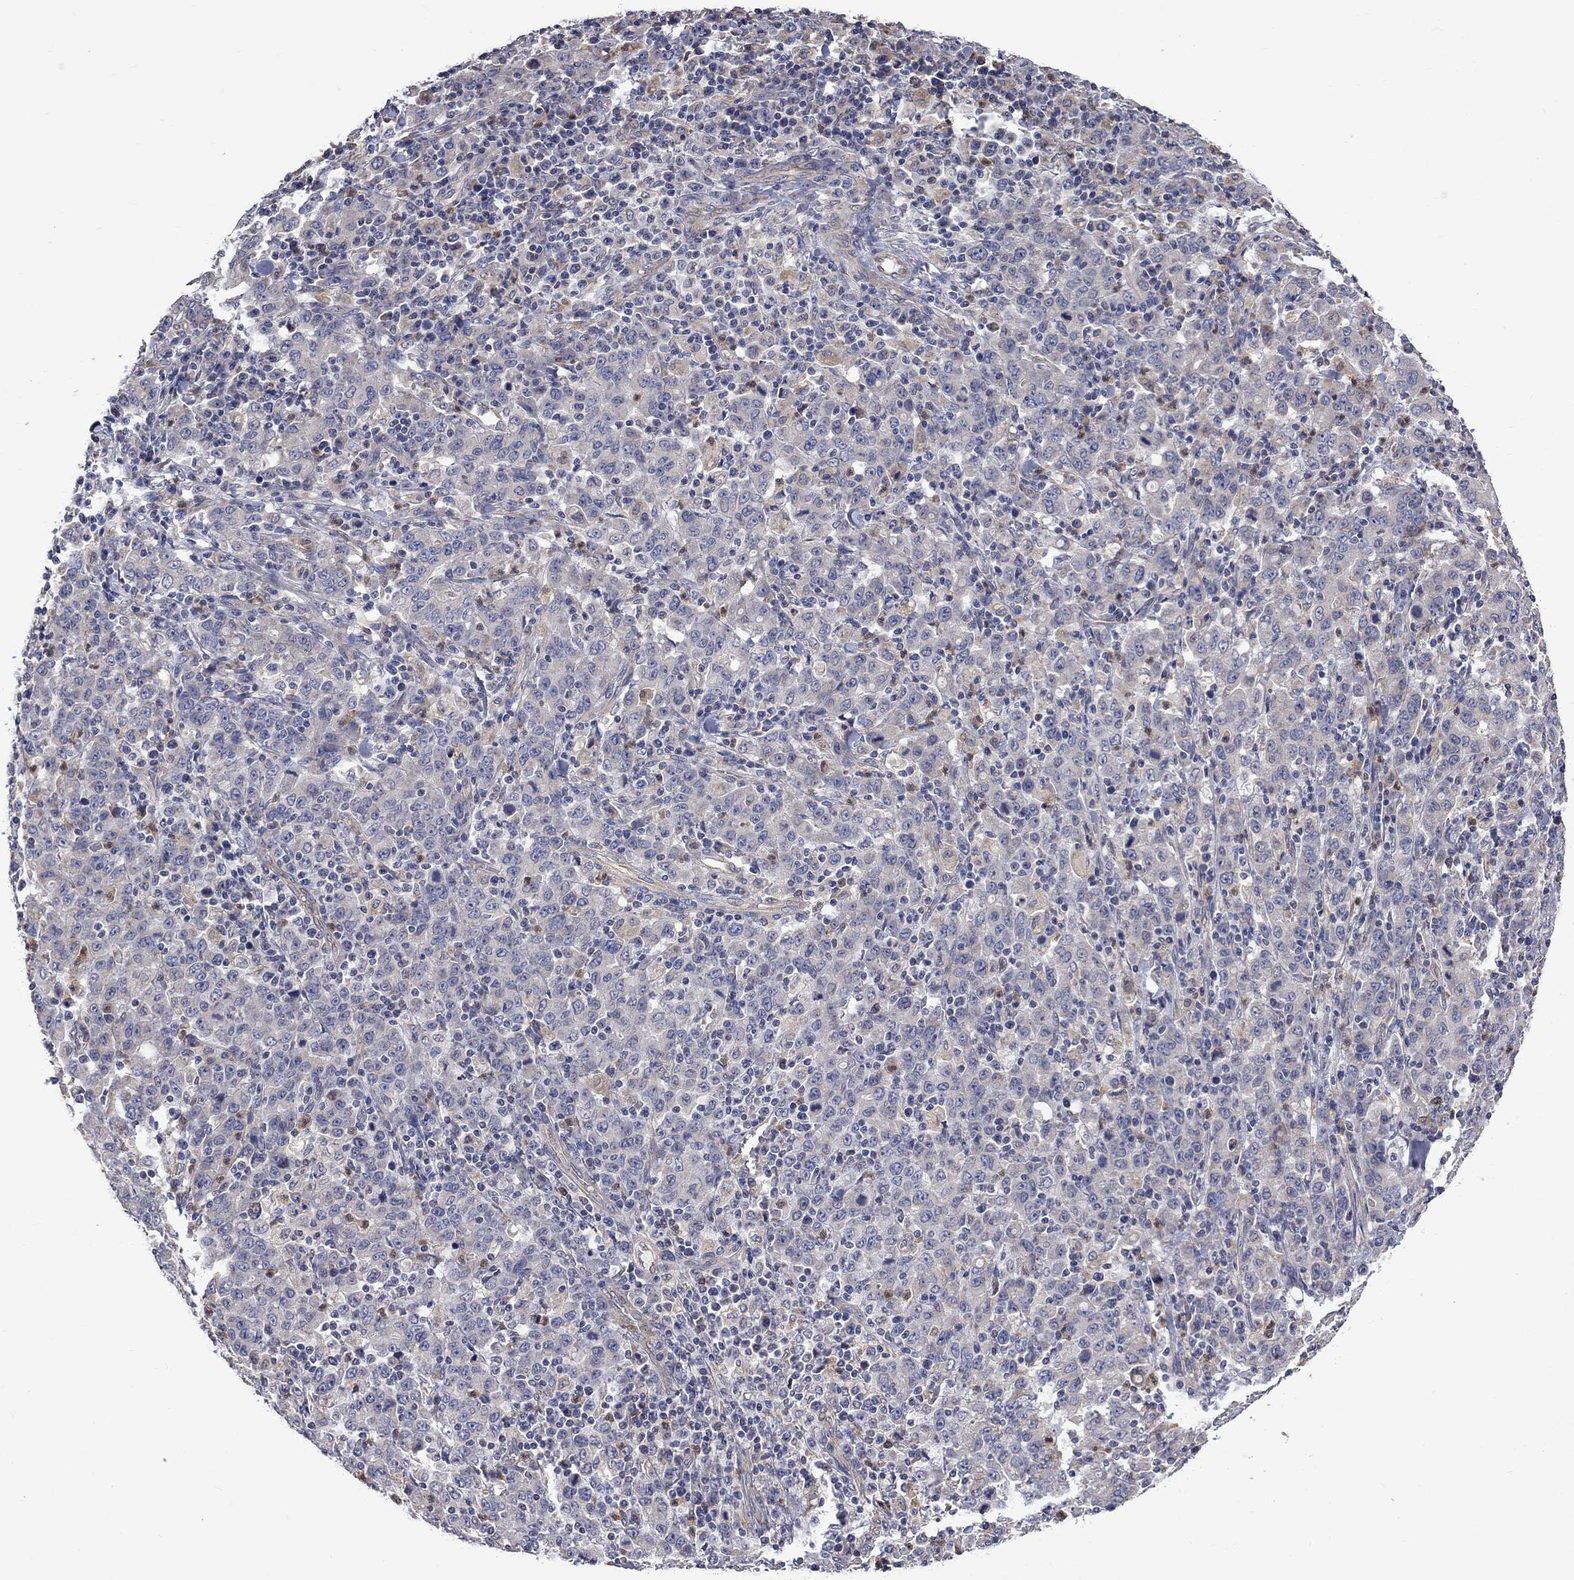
{"staining": {"intensity": "weak", "quantity": "<25%", "location": "cytoplasmic/membranous"}, "tissue": "stomach cancer", "cell_type": "Tumor cells", "image_type": "cancer", "snomed": [{"axis": "morphology", "description": "Adenocarcinoma, NOS"}, {"axis": "topography", "description": "Stomach, upper"}], "caption": "Immunohistochemistry (IHC) micrograph of stomach adenocarcinoma stained for a protein (brown), which displays no positivity in tumor cells. (Stains: DAB IHC with hematoxylin counter stain, Microscopy: brightfield microscopy at high magnification).", "gene": "CAMKK2", "patient": {"sex": "male", "age": 69}}